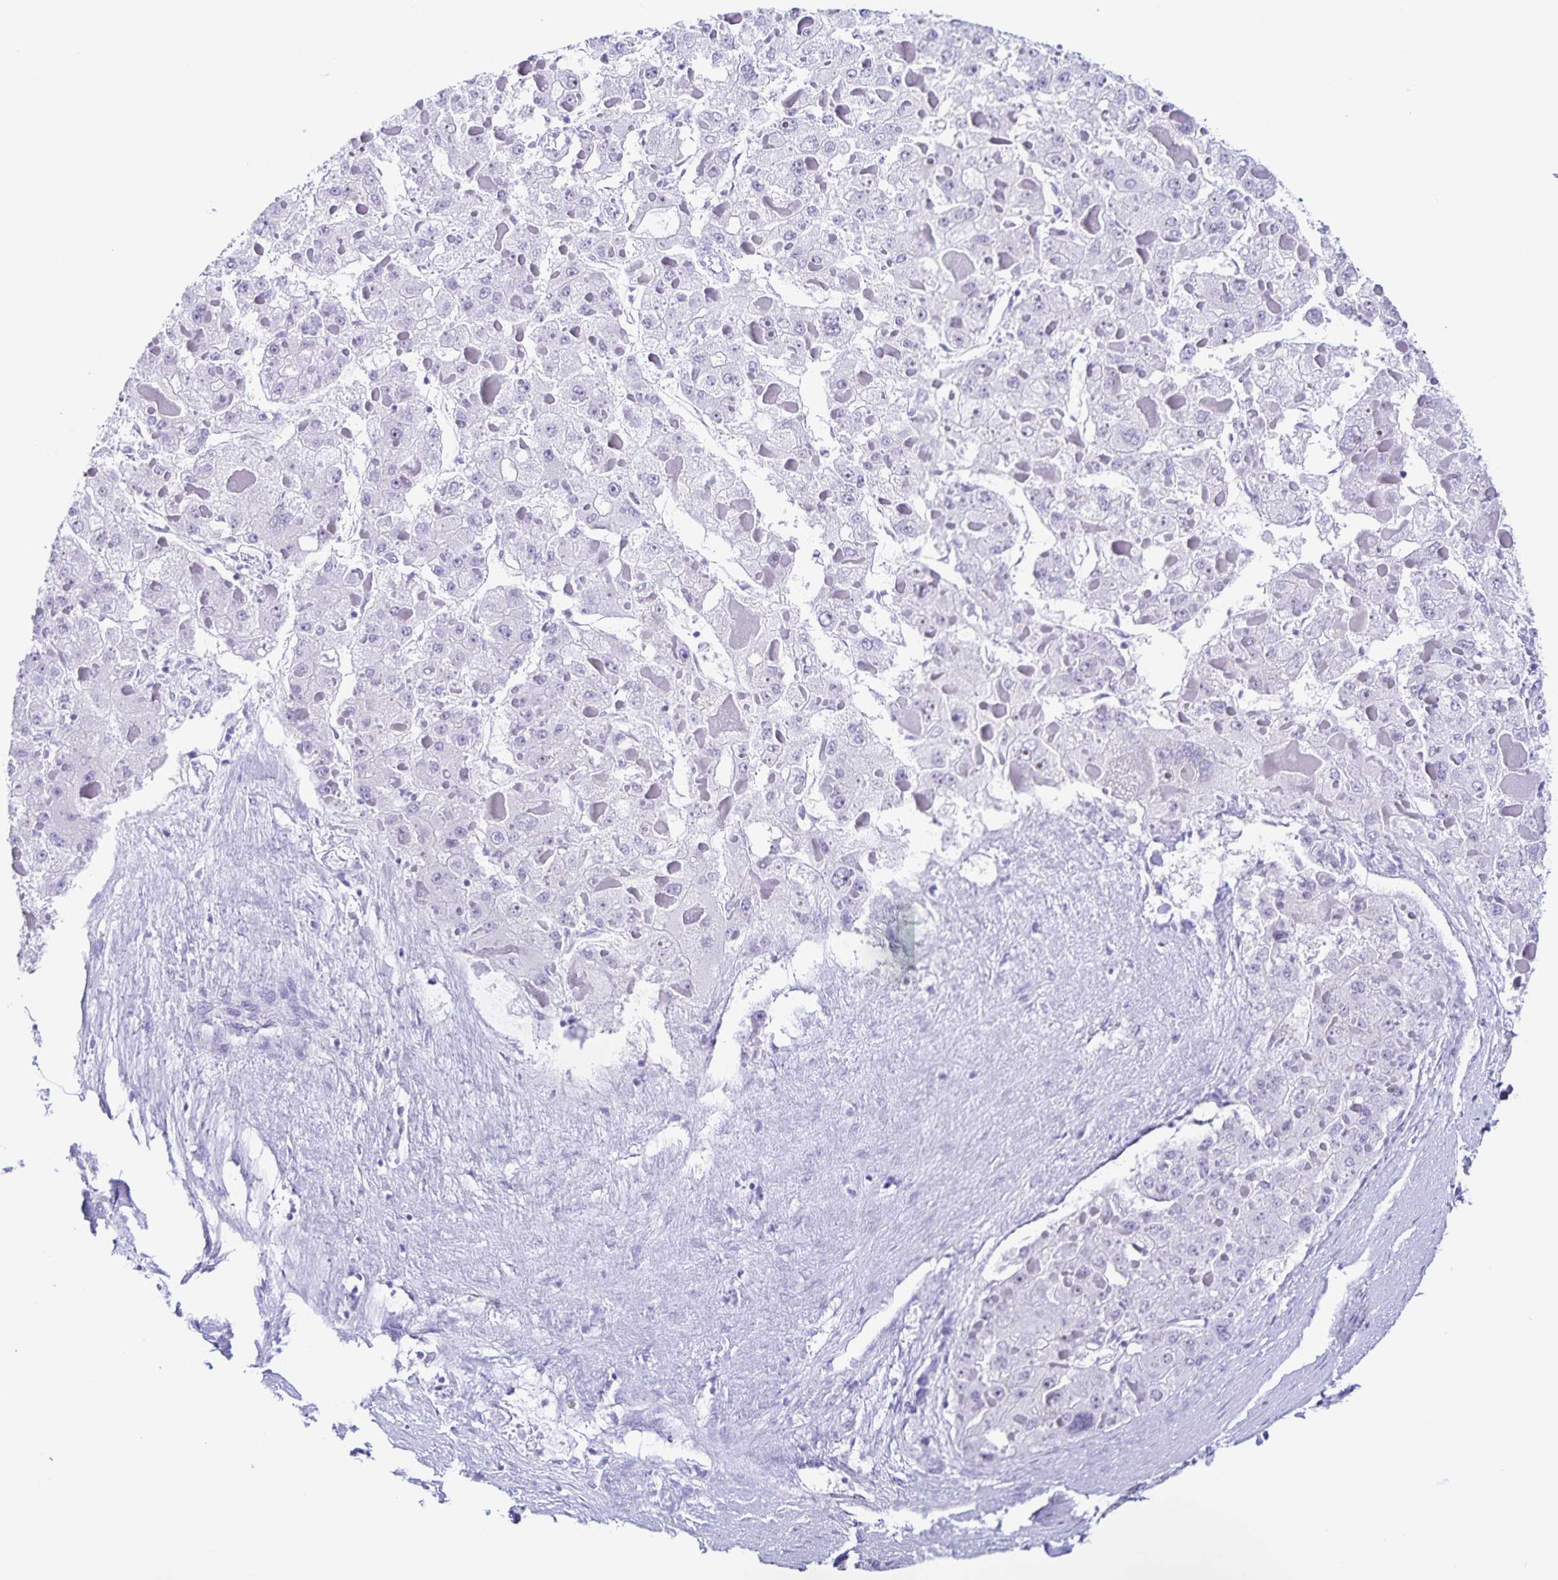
{"staining": {"intensity": "negative", "quantity": "none", "location": "none"}, "tissue": "liver cancer", "cell_type": "Tumor cells", "image_type": "cancer", "snomed": [{"axis": "morphology", "description": "Carcinoma, Hepatocellular, NOS"}, {"axis": "topography", "description": "Liver"}], "caption": "Micrograph shows no significant protein staining in tumor cells of liver cancer.", "gene": "FAM170A", "patient": {"sex": "female", "age": 73}}